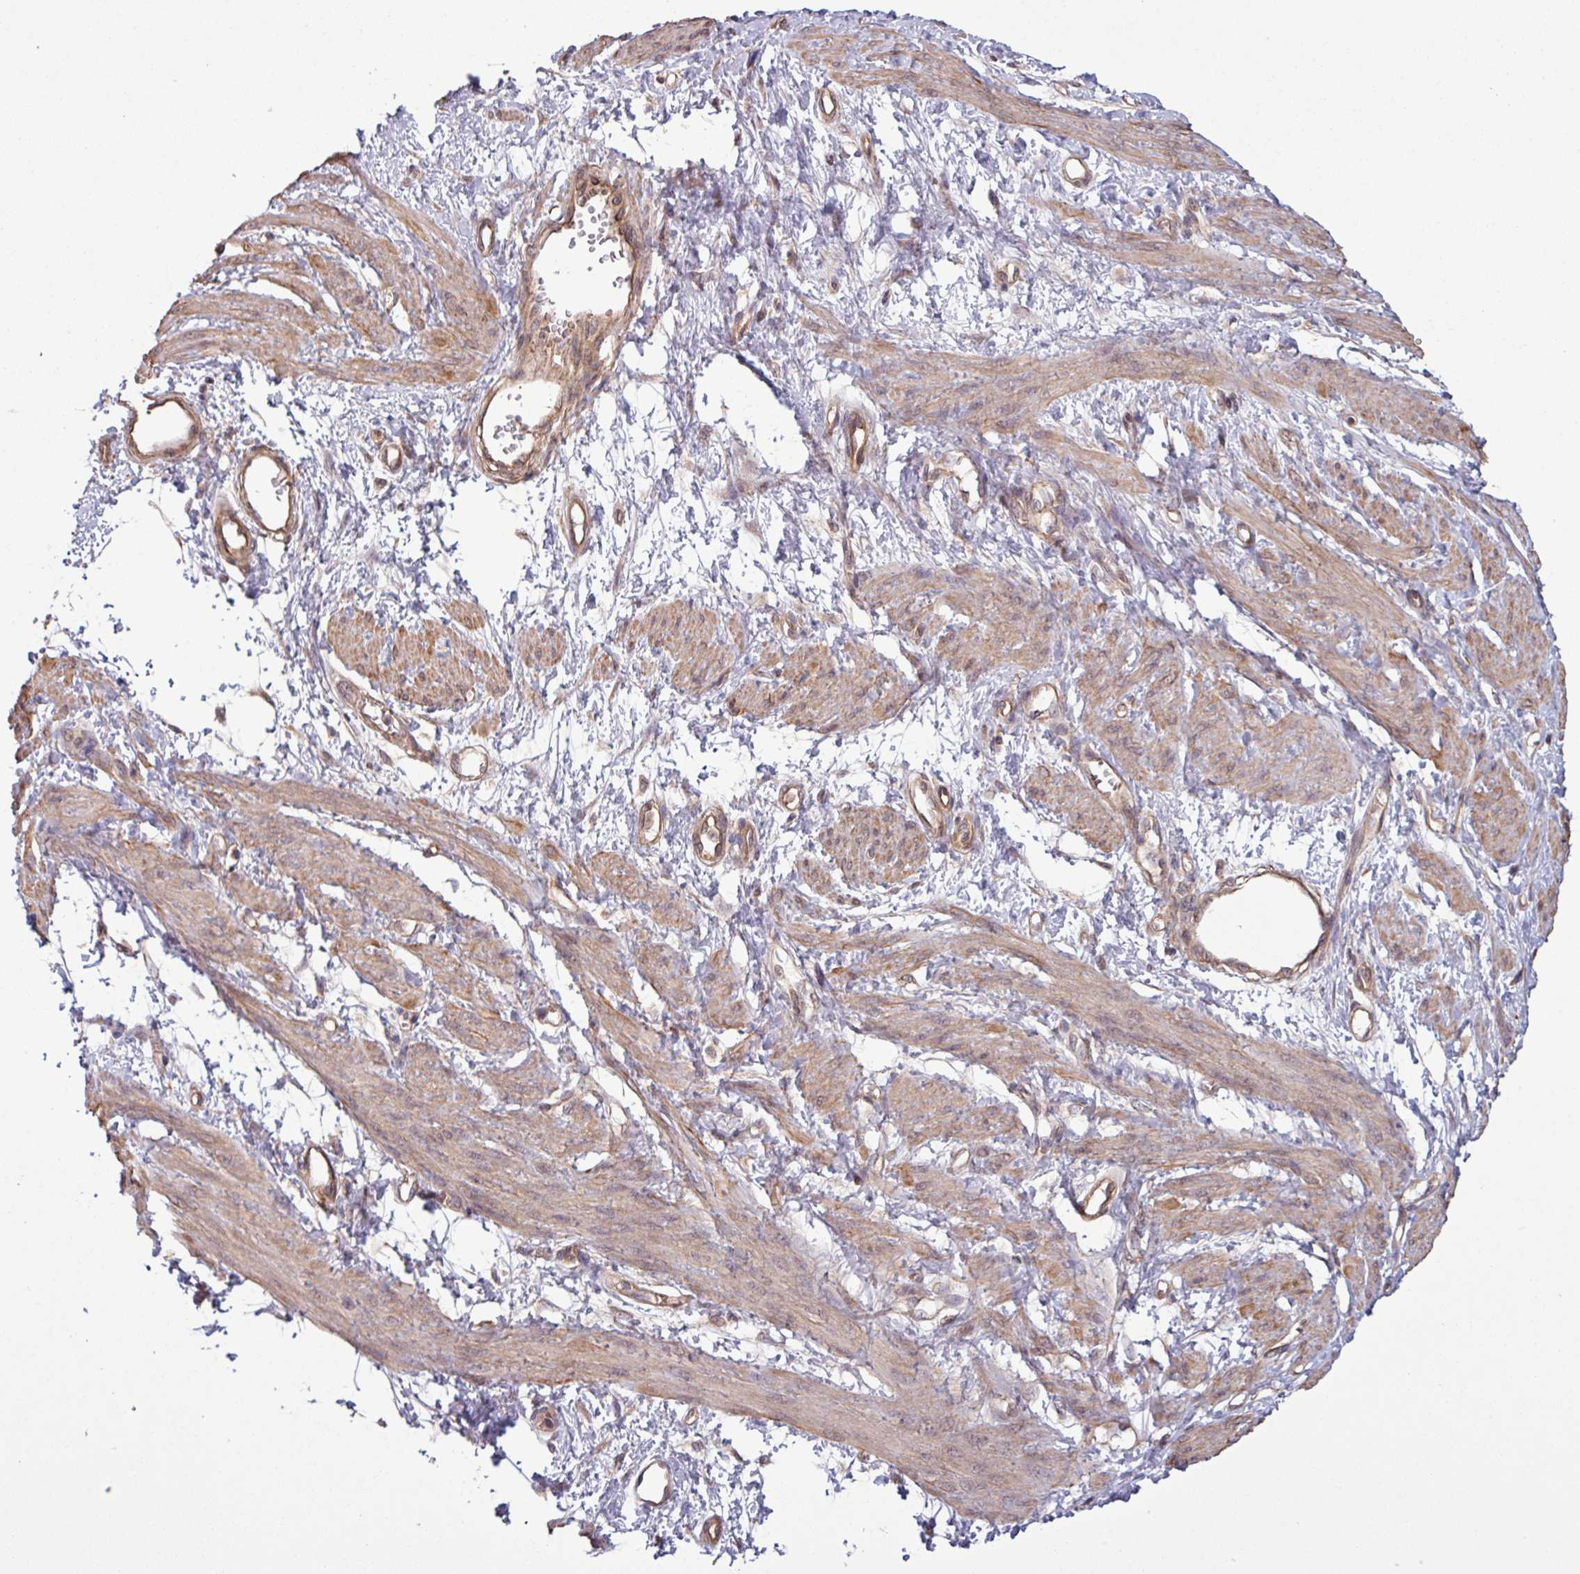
{"staining": {"intensity": "moderate", "quantity": ">75%", "location": "cytoplasmic/membranous"}, "tissue": "smooth muscle", "cell_type": "Smooth muscle cells", "image_type": "normal", "snomed": [{"axis": "morphology", "description": "Normal tissue, NOS"}, {"axis": "topography", "description": "Smooth muscle"}, {"axis": "topography", "description": "Uterus"}], "caption": "Protein expression analysis of unremarkable smooth muscle displays moderate cytoplasmic/membranous staining in approximately >75% of smooth muscle cells.", "gene": "TRABD2A", "patient": {"sex": "female", "age": 39}}